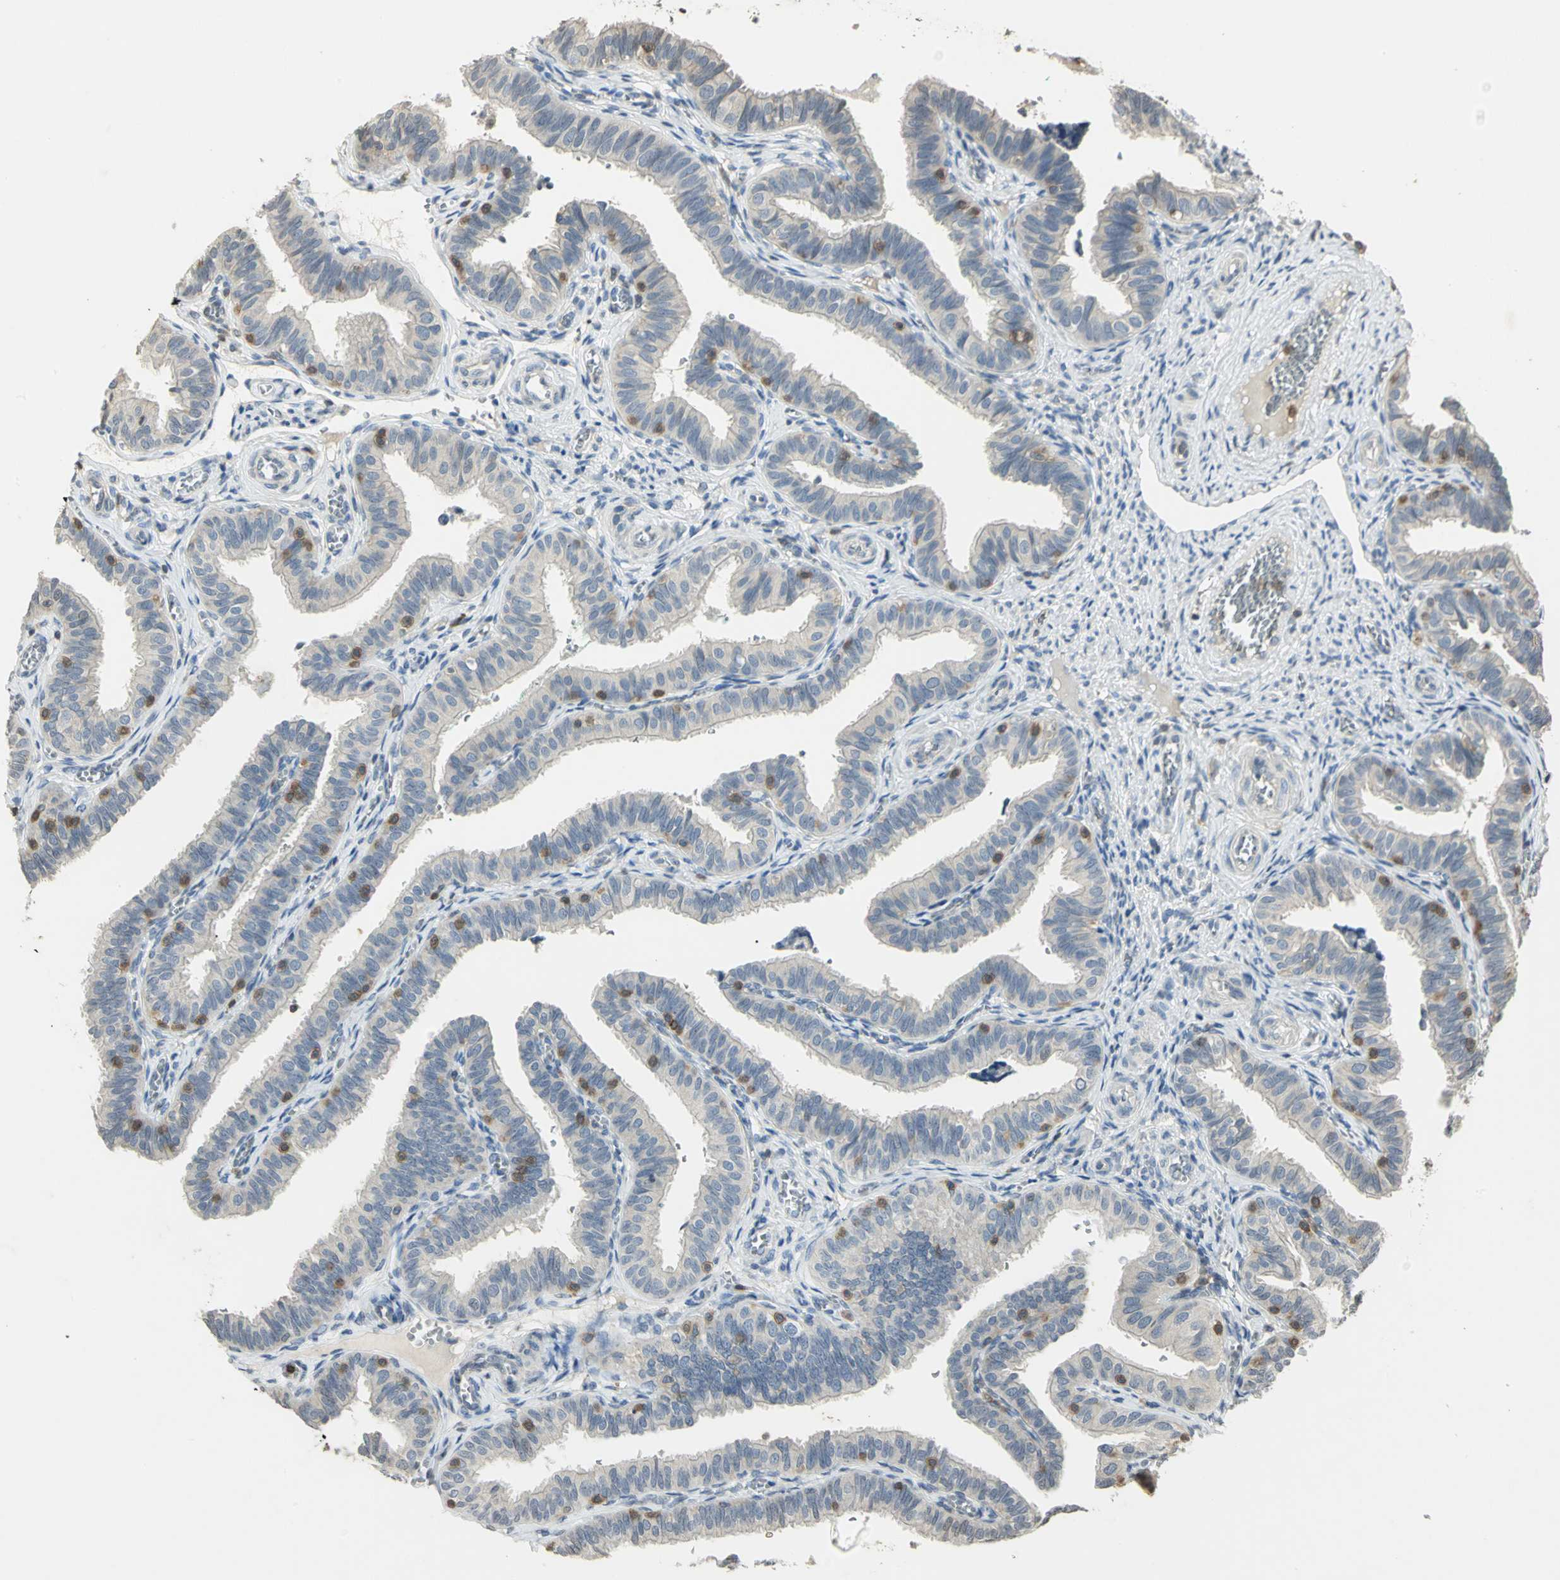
{"staining": {"intensity": "weak", "quantity": "25%-75%", "location": "cytoplasmic/membranous"}, "tissue": "fallopian tube", "cell_type": "Glandular cells", "image_type": "normal", "snomed": [{"axis": "morphology", "description": "Normal tissue, NOS"}, {"axis": "topography", "description": "Fallopian tube"}], "caption": "Fallopian tube stained for a protein shows weak cytoplasmic/membranous positivity in glandular cells.", "gene": "IL16", "patient": {"sex": "female", "age": 46}}